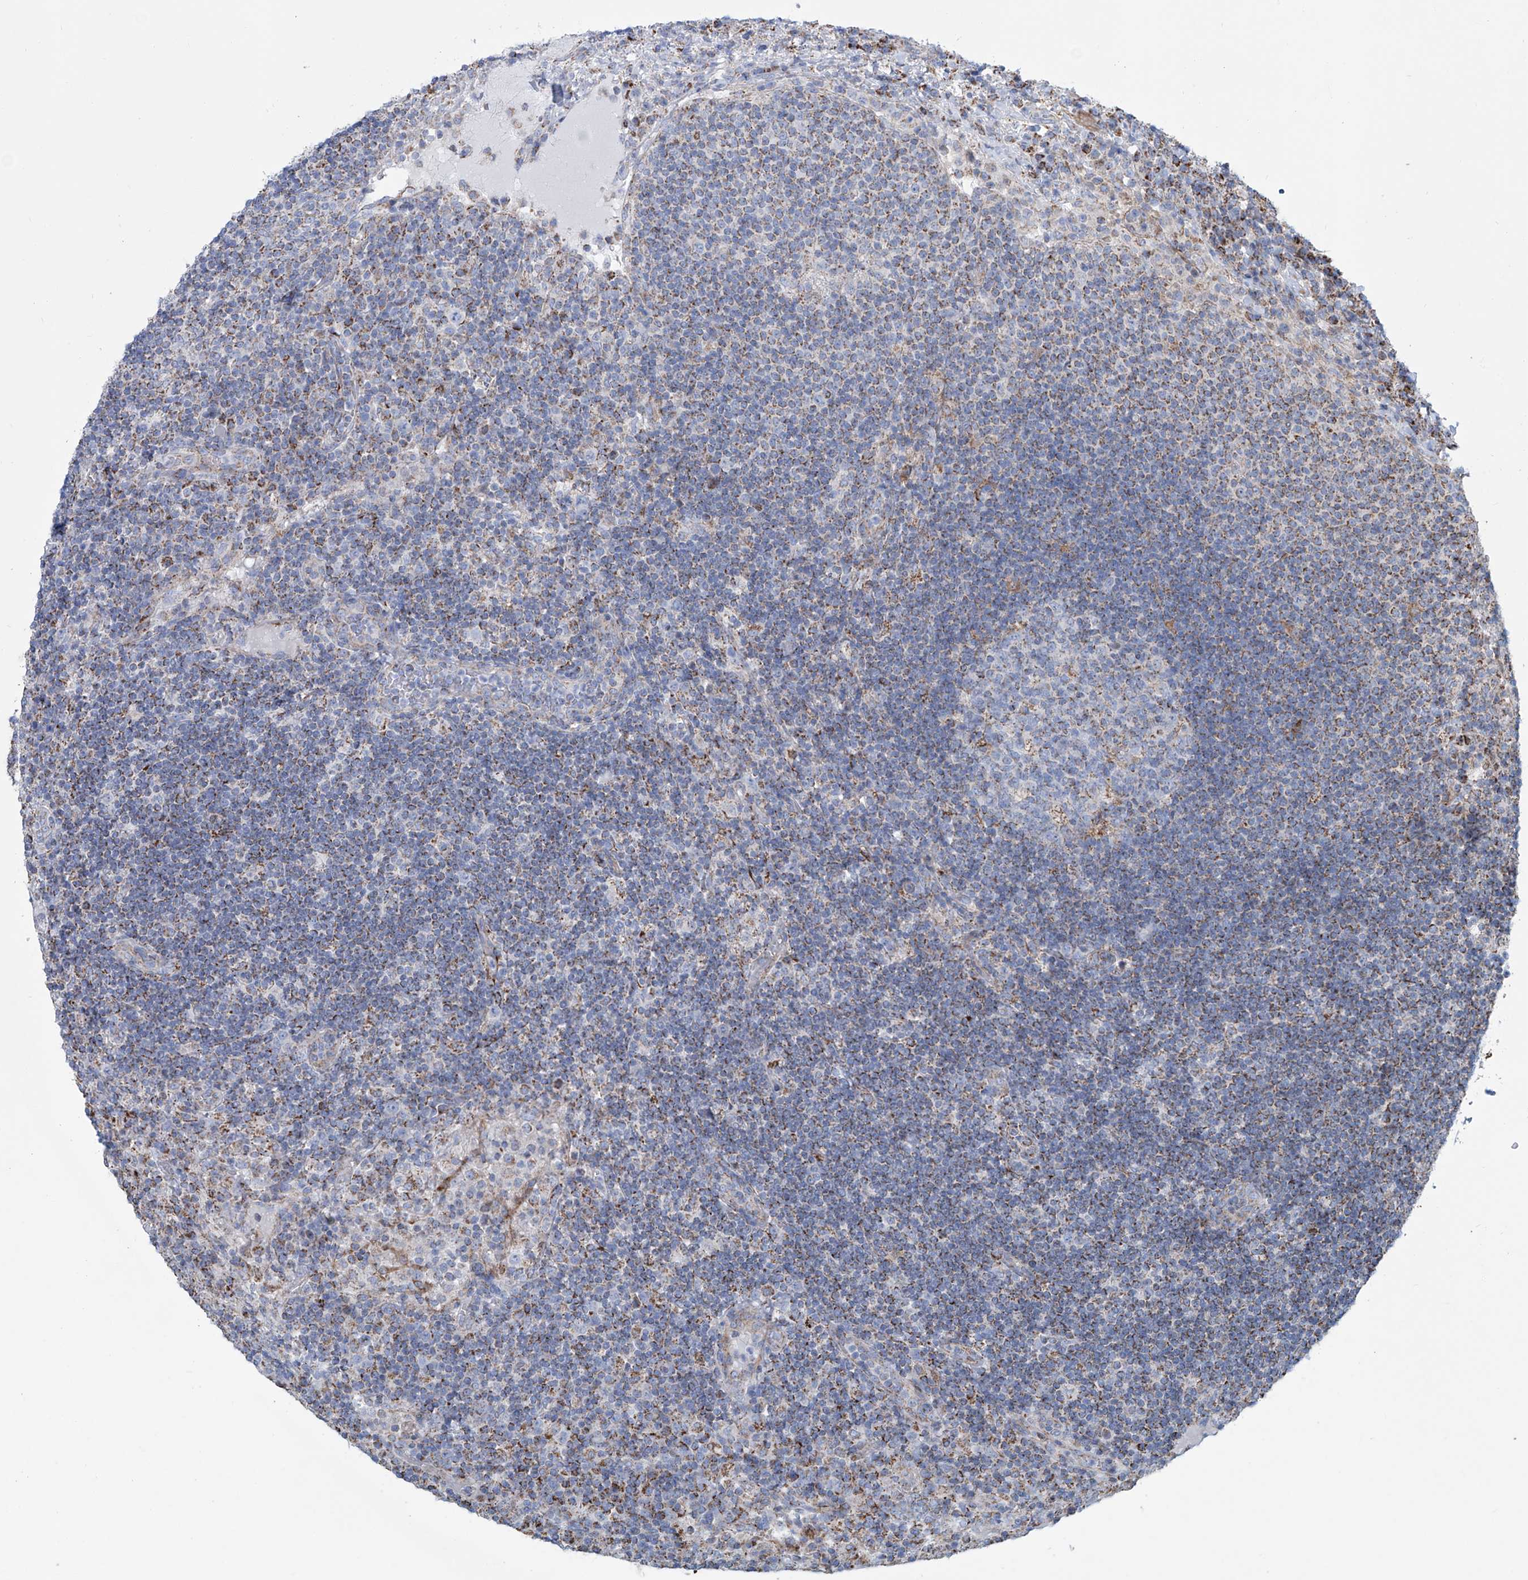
{"staining": {"intensity": "weak", "quantity": "<25%", "location": "cytoplasmic/membranous"}, "tissue": "lymph node", "cell_type": "Germinal center cells", "image_type": "normal", "snomed": [{"axis": "morphology", "description": "Normal tissue, NOS"}, {"axis": "topography", "description": "Lymph node"}], "caption": "This is a histopathology image of IHC staining of benign lymph node, which shows no expression in germinal center cells.", "gene": "ALDH6A1", "patient": {"sex": "female", "age": 53}}